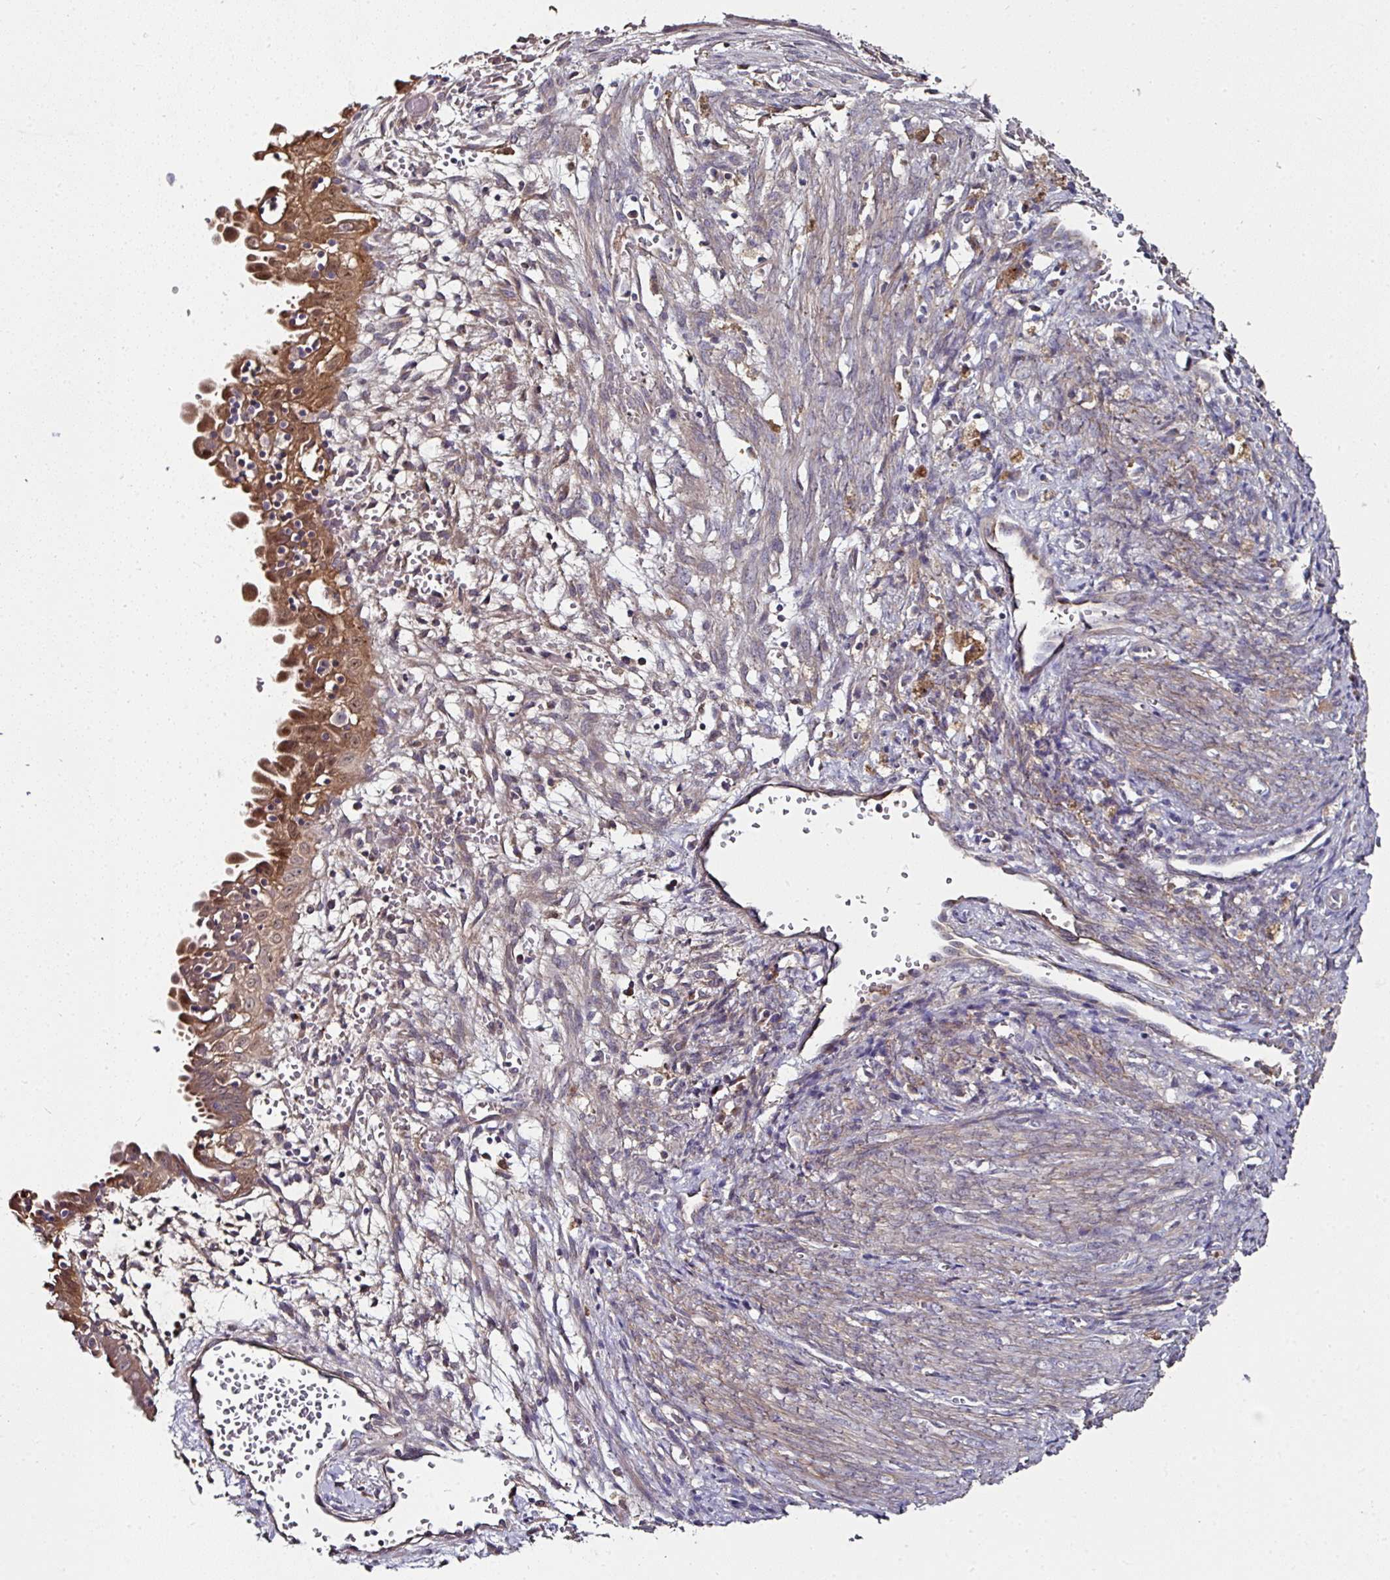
{"staining": {"intensity": "moderate", "quantity": "<25%", "location": "cytoplasmic/membranous"}, "tissue": "endometrial cancer", "cell_type": "Tumor cells", "image_type": "cancer", "snomed": [{"axis": "morphology", "description": "Adenocarcinoma, NOS"}, {"axis": "topography", "description": "Endometrium"}], "caption": "Endometrial cancer tissue exhibits moderate cytoplasmic/membranous expression in approximately <25% of tumor cells", "gene": "CTDSP2", "patient": {"sex": "female", "age": 79}}